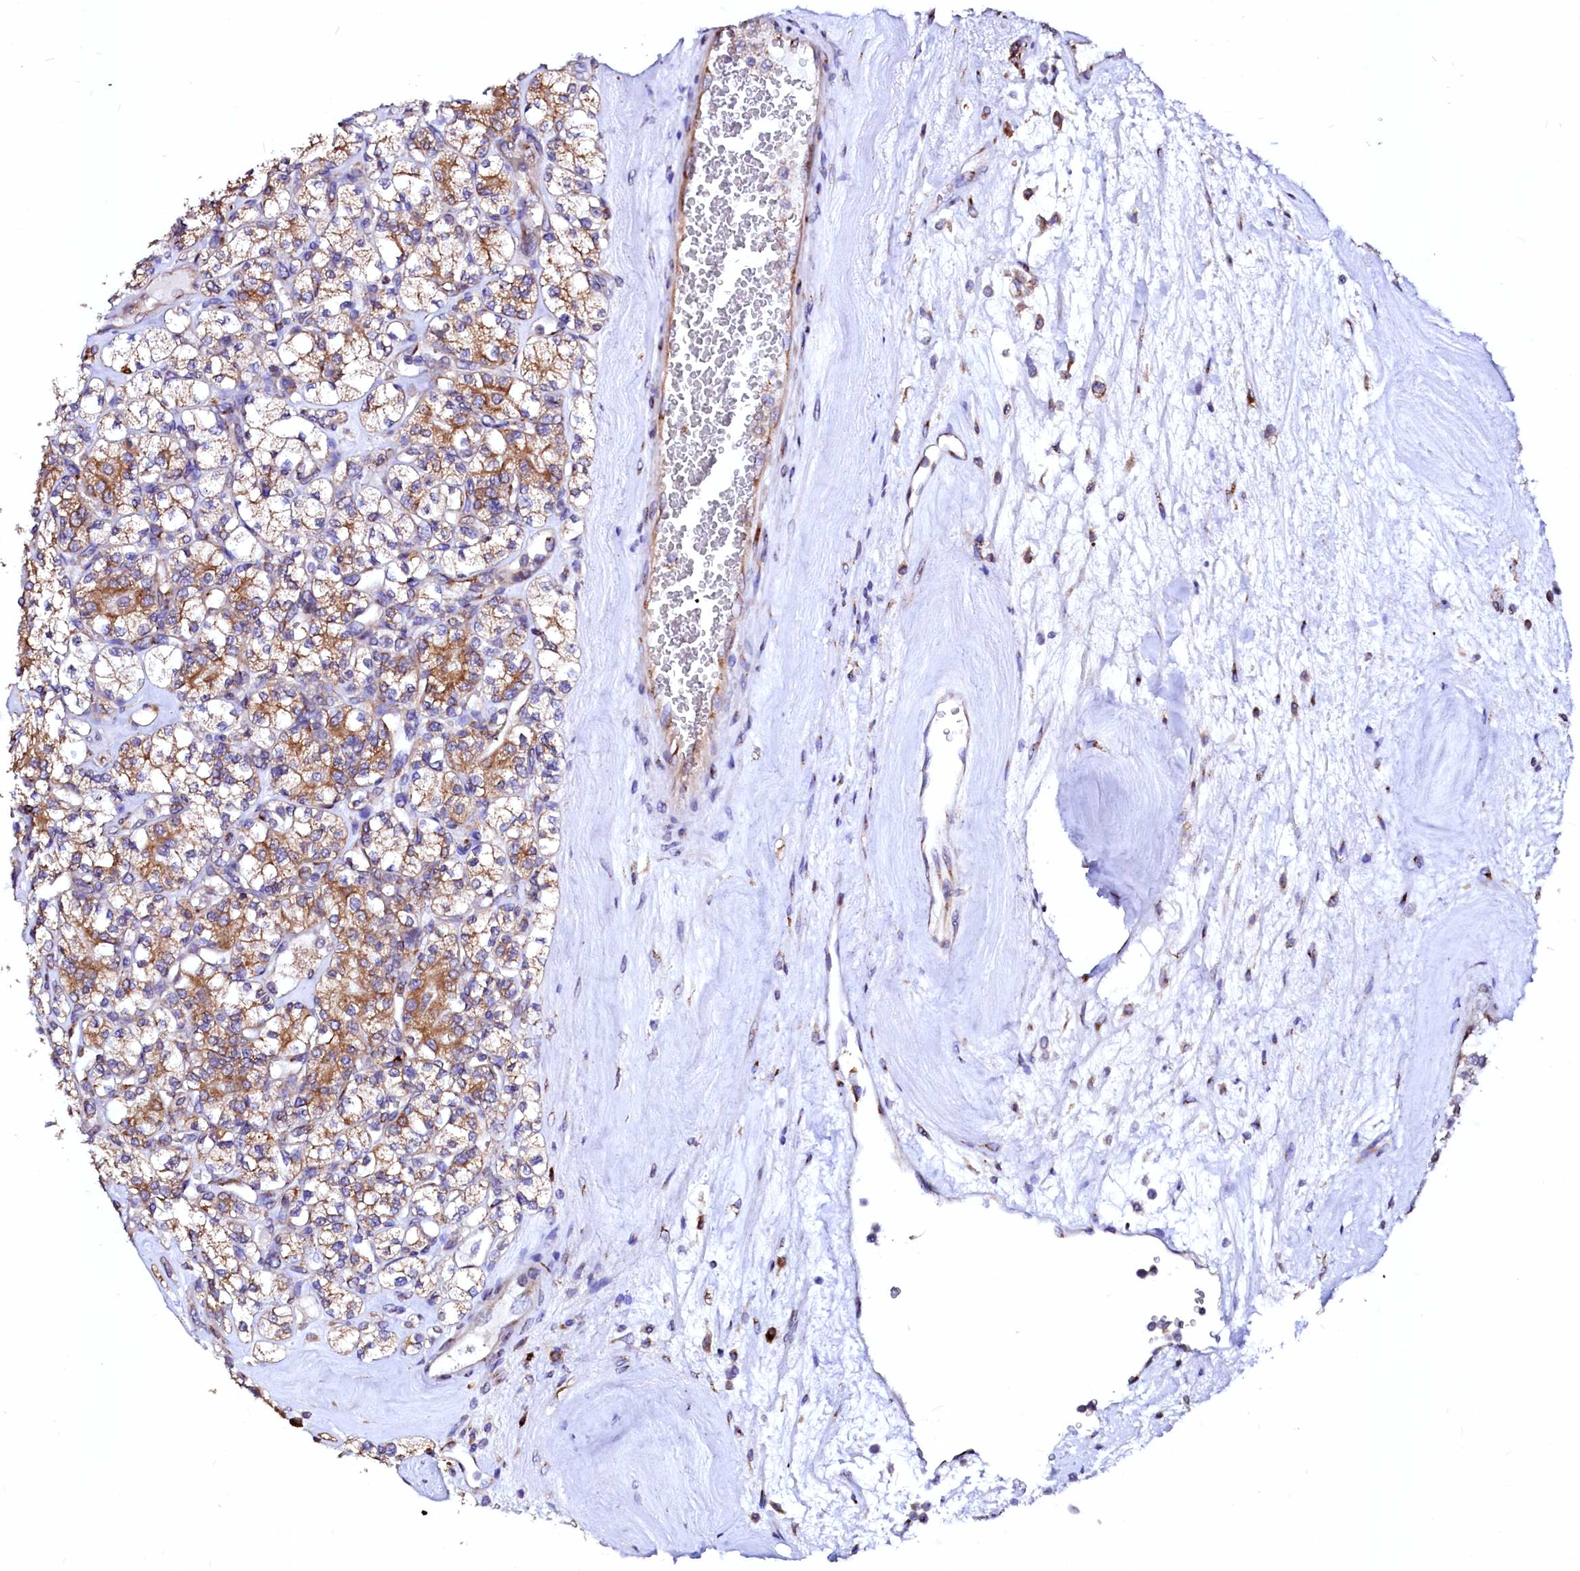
{"staining": {"intensity": "moderate", "quantity": "25%-75%", "location": "cytoplasmic/membranous"}, "tissue": "renal cancer", "cell_type": "Tumor cells", "image_type": "cancer", "snomed": [{"axis": "morphology", "description": "Adenocarcinoma, NOS"}, {"axis": "topography", "description": "Kidney"}], "caption": "Immunohistochemical staining of renal adenocarcinoma reveals moderate cytoplasmic/membranous protein expression in about 25%-75% of tumor cells. The protein of interest is stained brown, and the nuclei are stained in blue (DAB IHC with brightfield microscopy, high magnification).", "gene": "LMAN1", "patient": {"sex": "male", "age": 77}}